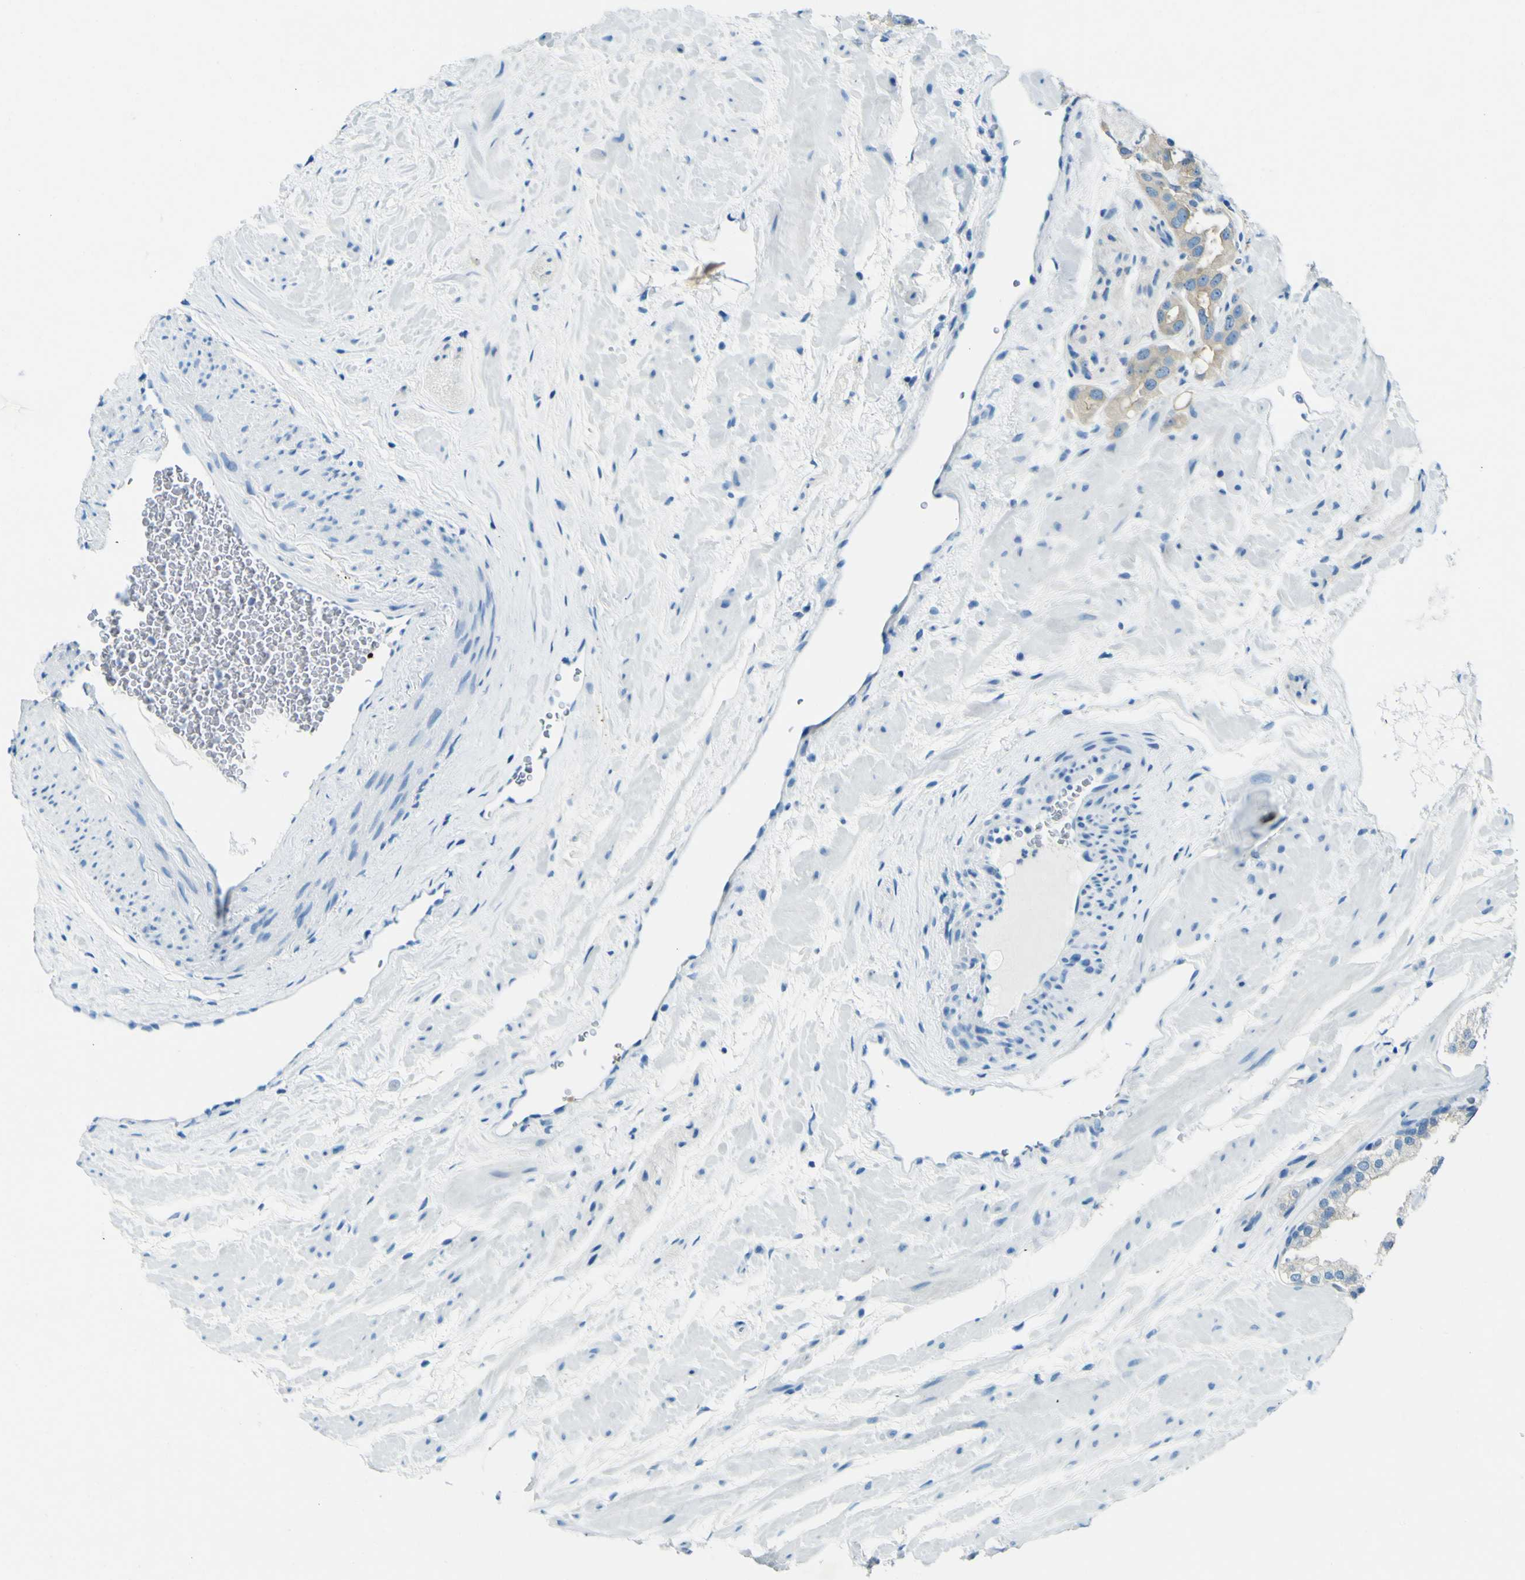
{"staining": {"intensity": "weak", "quantity": "25%-75%", "location": "cytoplasmic/membranous"}, "tissue": "prostate cancer", "cell_type": "Tumor cells", "image_type": "cancer", "snomed": [{"axis": "morphology", "description": "Adenocarcinoma, High grade"}, {"axis": "topography", "description": "Prostate"}], "caption": "Tumor cells exhibit low levels of weak cytoplasmic/membranous positivity in about 25%-75% of cells in human prostate cancer (adenocarcinoma (high-grade)).", "gene": "SORCS1", "patient": {"sex": "male", "age": 64}}